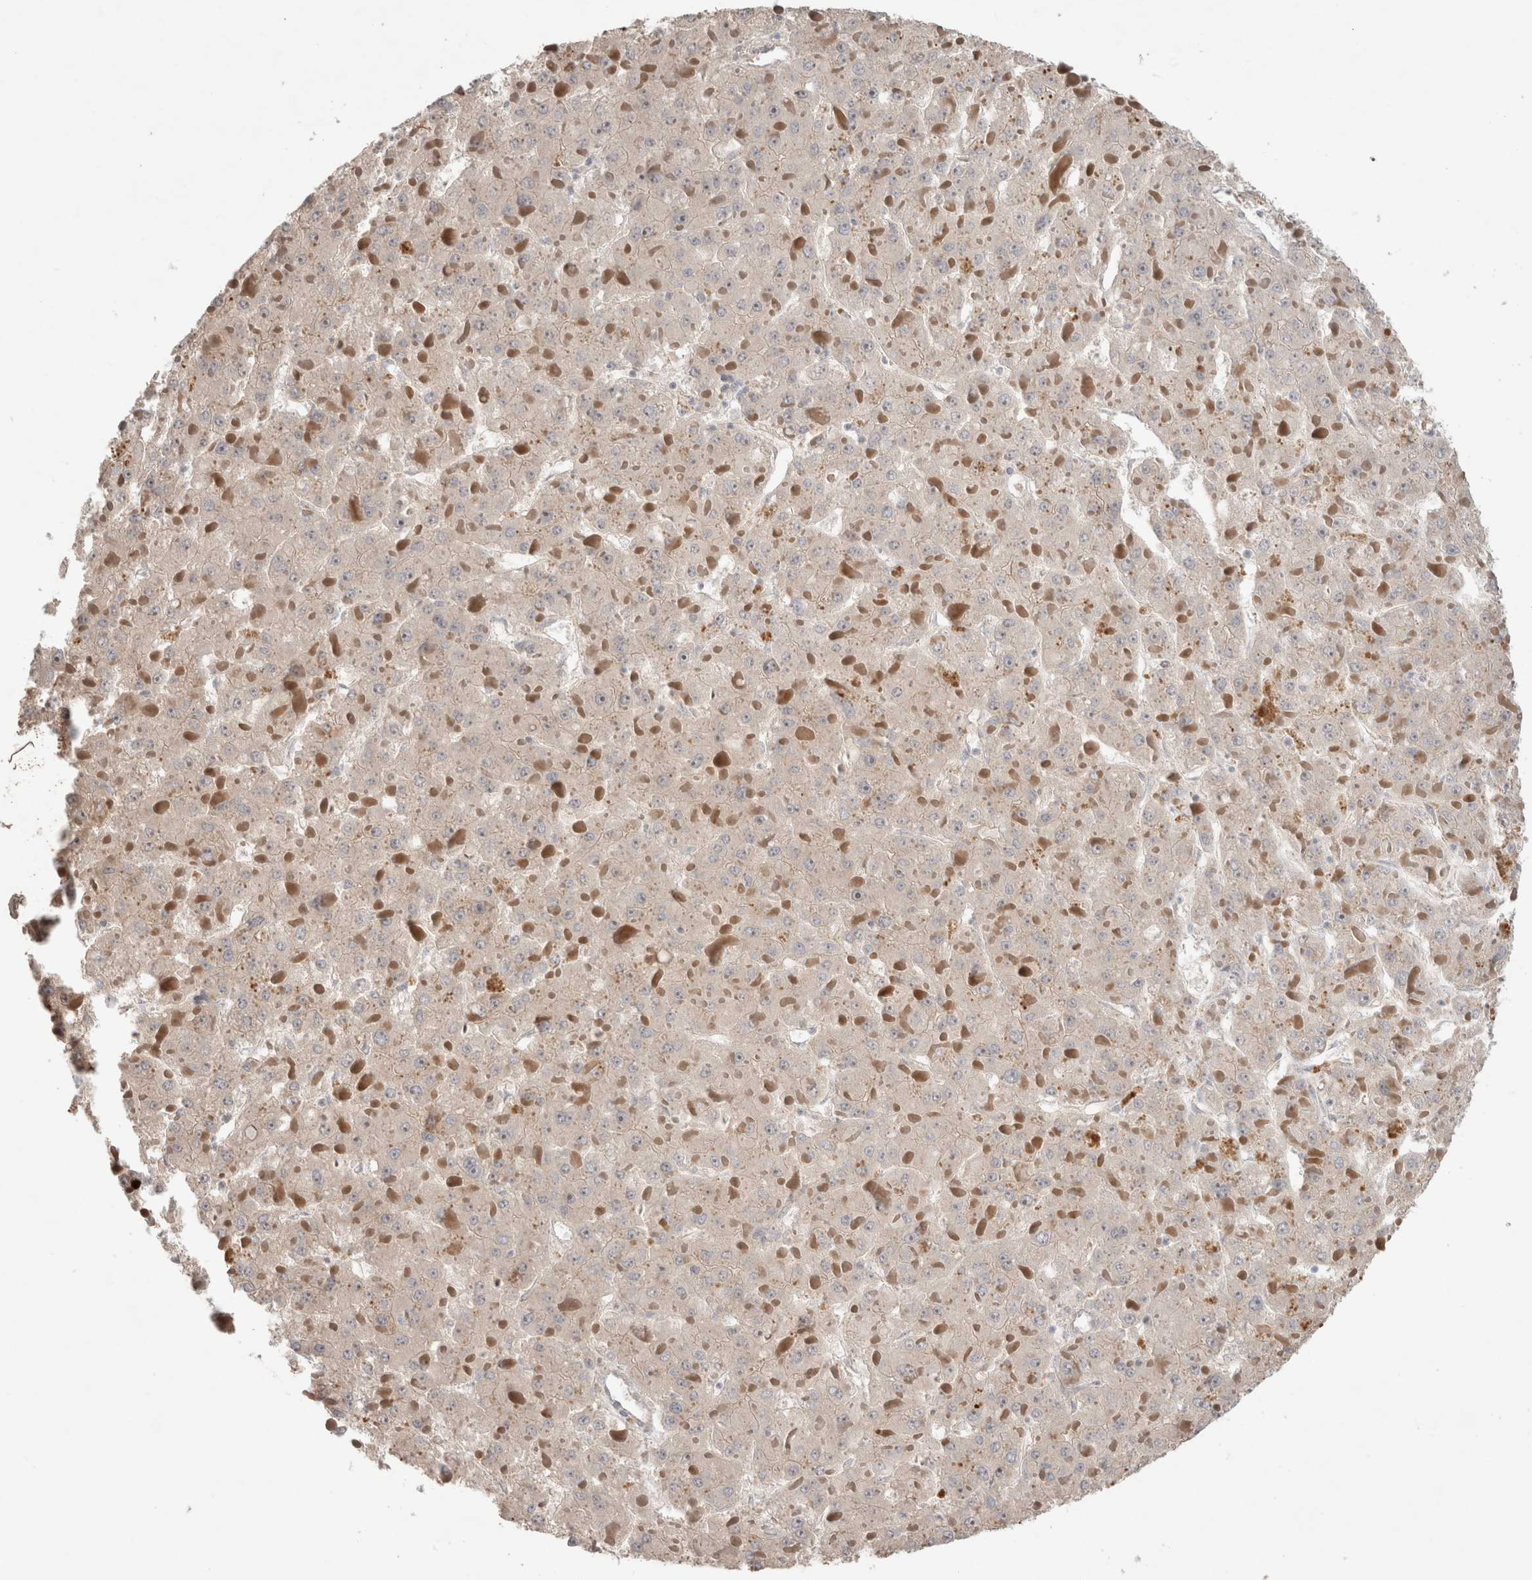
{"staining": {"intensity": "weak", "quantity": "<25%", "location": "cytoplasmic/membranous"}, "tissue": "liver cancer", "cell_type": "Tumor cells", "image_type": "cancer", "snomed": [{"axis": "morphology", "description": "Carcinoma, Hepatocellular, NOS"}, {"axis": "topography", "description": "Liver"}], "caption": "A micrograph of liver hepatocellular carcinoma stained for a protein reveals no brown staining in tumor cells. (Brightfield microscopy of DAB (3,3'-diaminobenzidine) immunohistochemistry at high magnification).", "gene": "SYDE2", "patient": {"sex": "female", "age": 73}}